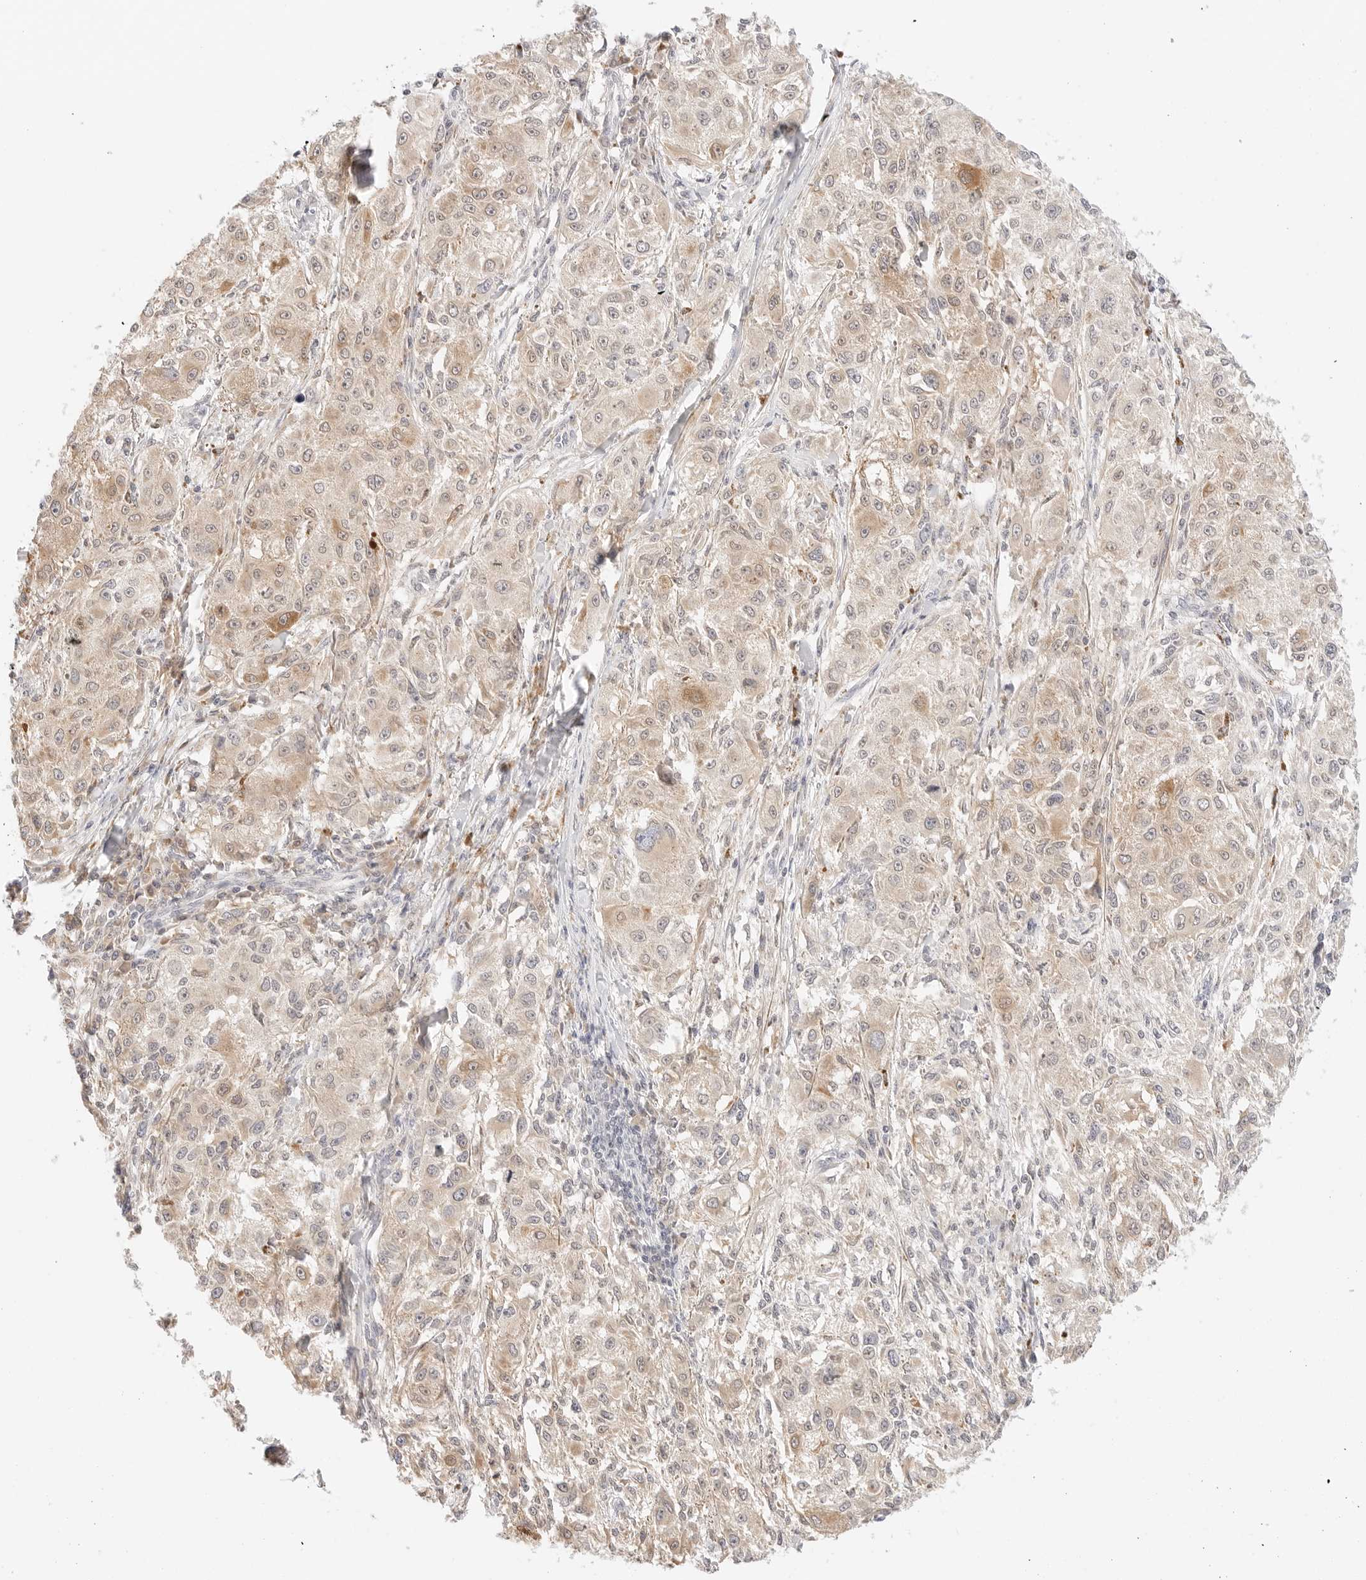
{"staining": {"intensity": "weak", "quantity": "25%-75%", "location": "cytoplasmic/membranous"}, "tissue": "melanoma", "cell_type": "Tumor cells", "image_type": "cancer", "snomed": [{"axis": "morphology", "description": "Necrosis, NOS"}, {"axis": "morphology", "description": "Malignant melanoma, NOS"}, {"axis": "topography", "description": "Skin"}], "caption": "High-power microscopy captured an immunohistochemistry (IHC) image of melanoma, revealing weak cytoplasmic/membranous expression in about 25%-75% of tumor cells.", "gene": "ERO1B", "patient": {"sex": "female", "age": 87}}